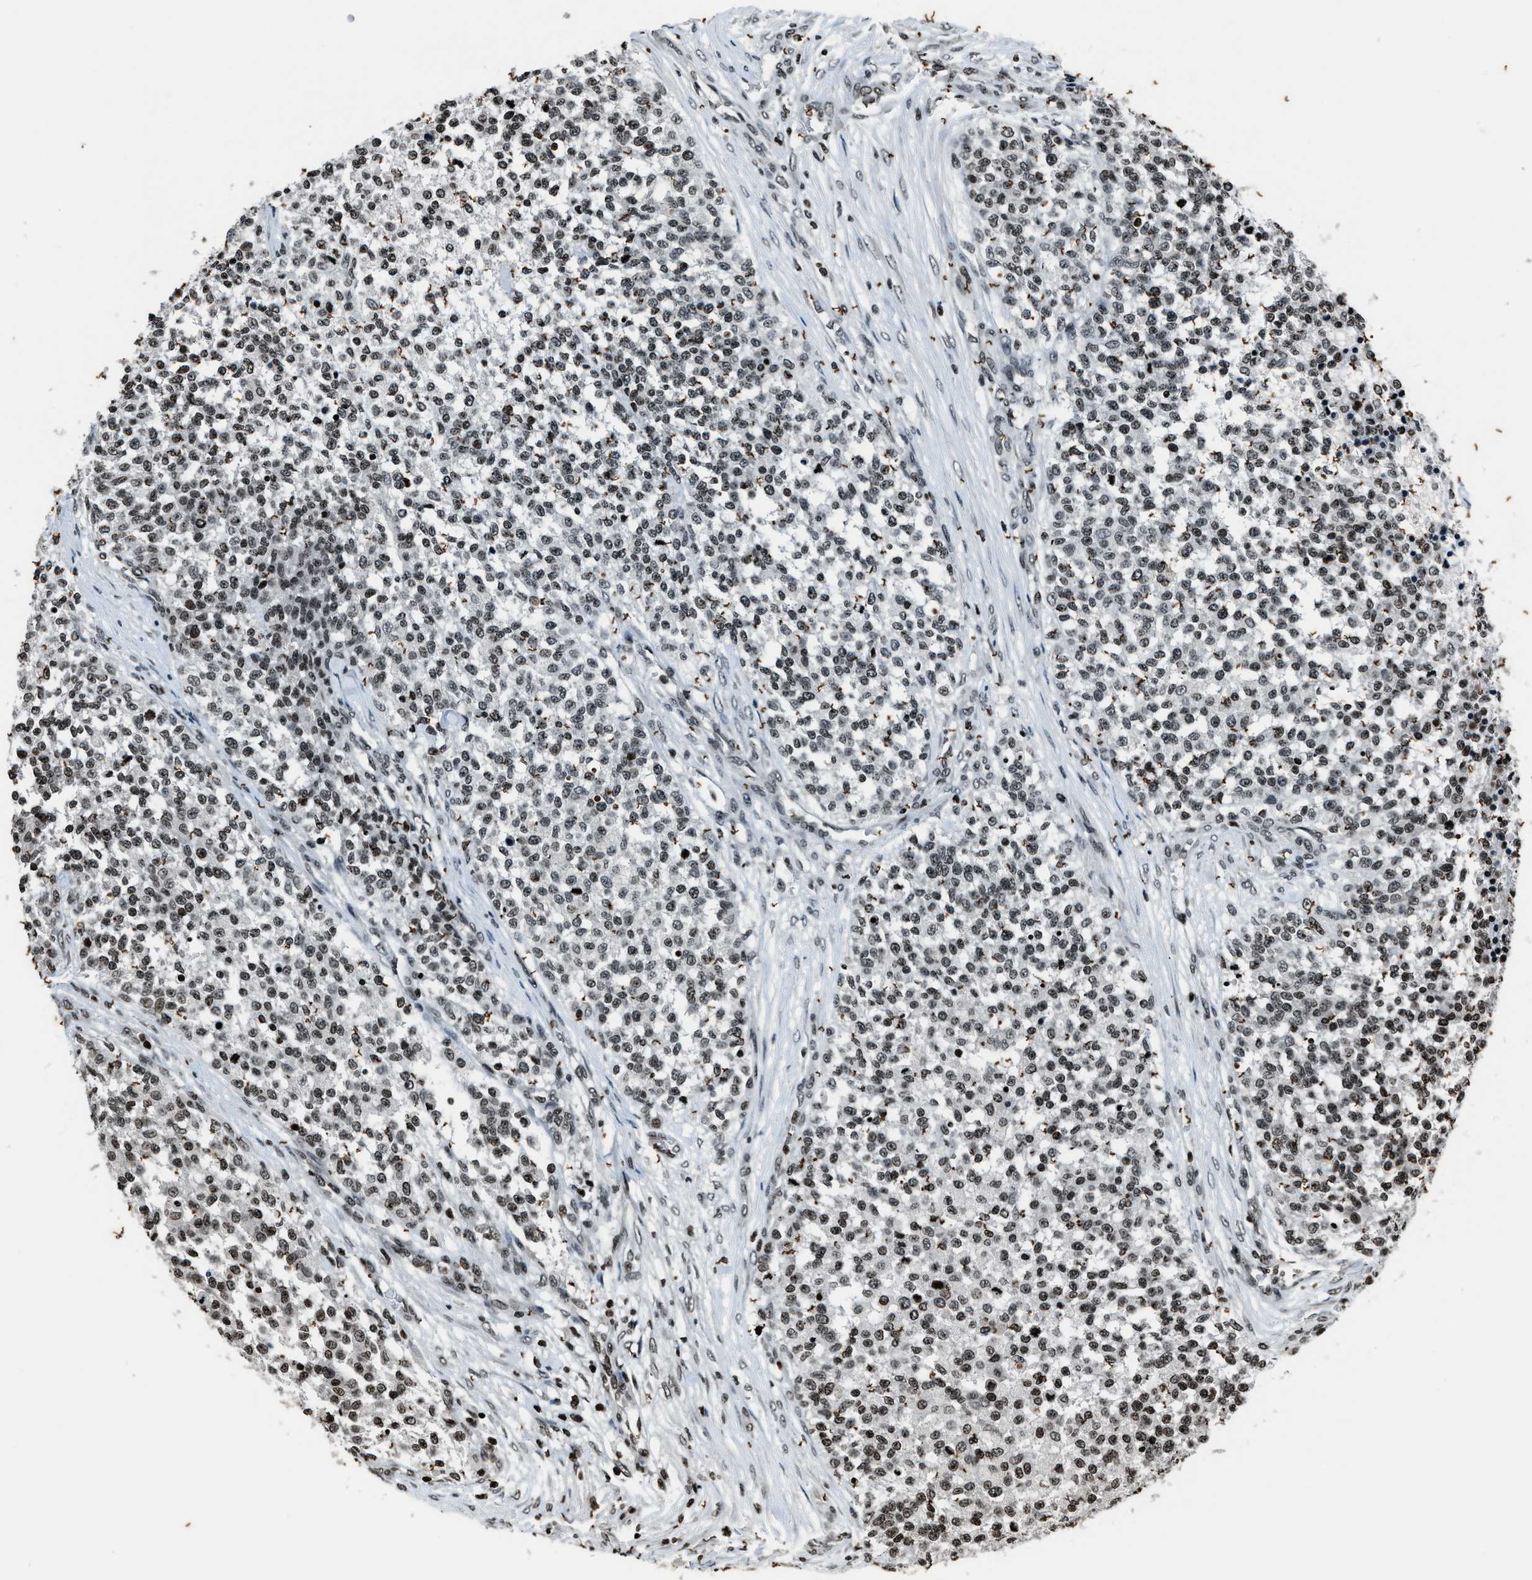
{"staining": {"intensity": "weak", "quantity": ">75%", "location": "nuclear"}, "tissue": "testis cancer", "cell_type": "Tumor cells", "image_type": "cancer", "snomed": [{"axis": "morphology", "description": "Seminoma, NOS"}, {"axis": "topography", "description": "Testis"}], "caption": "Weak nuclear protein expression is identified in approximately >75% of tumor cells in testis seminoma. Immunohistochemistry (ihc) stains the protein in brown and the nuclei are stained blue.", "gene": "H4C1", "patient": {"sex": "male", "age": 59}}